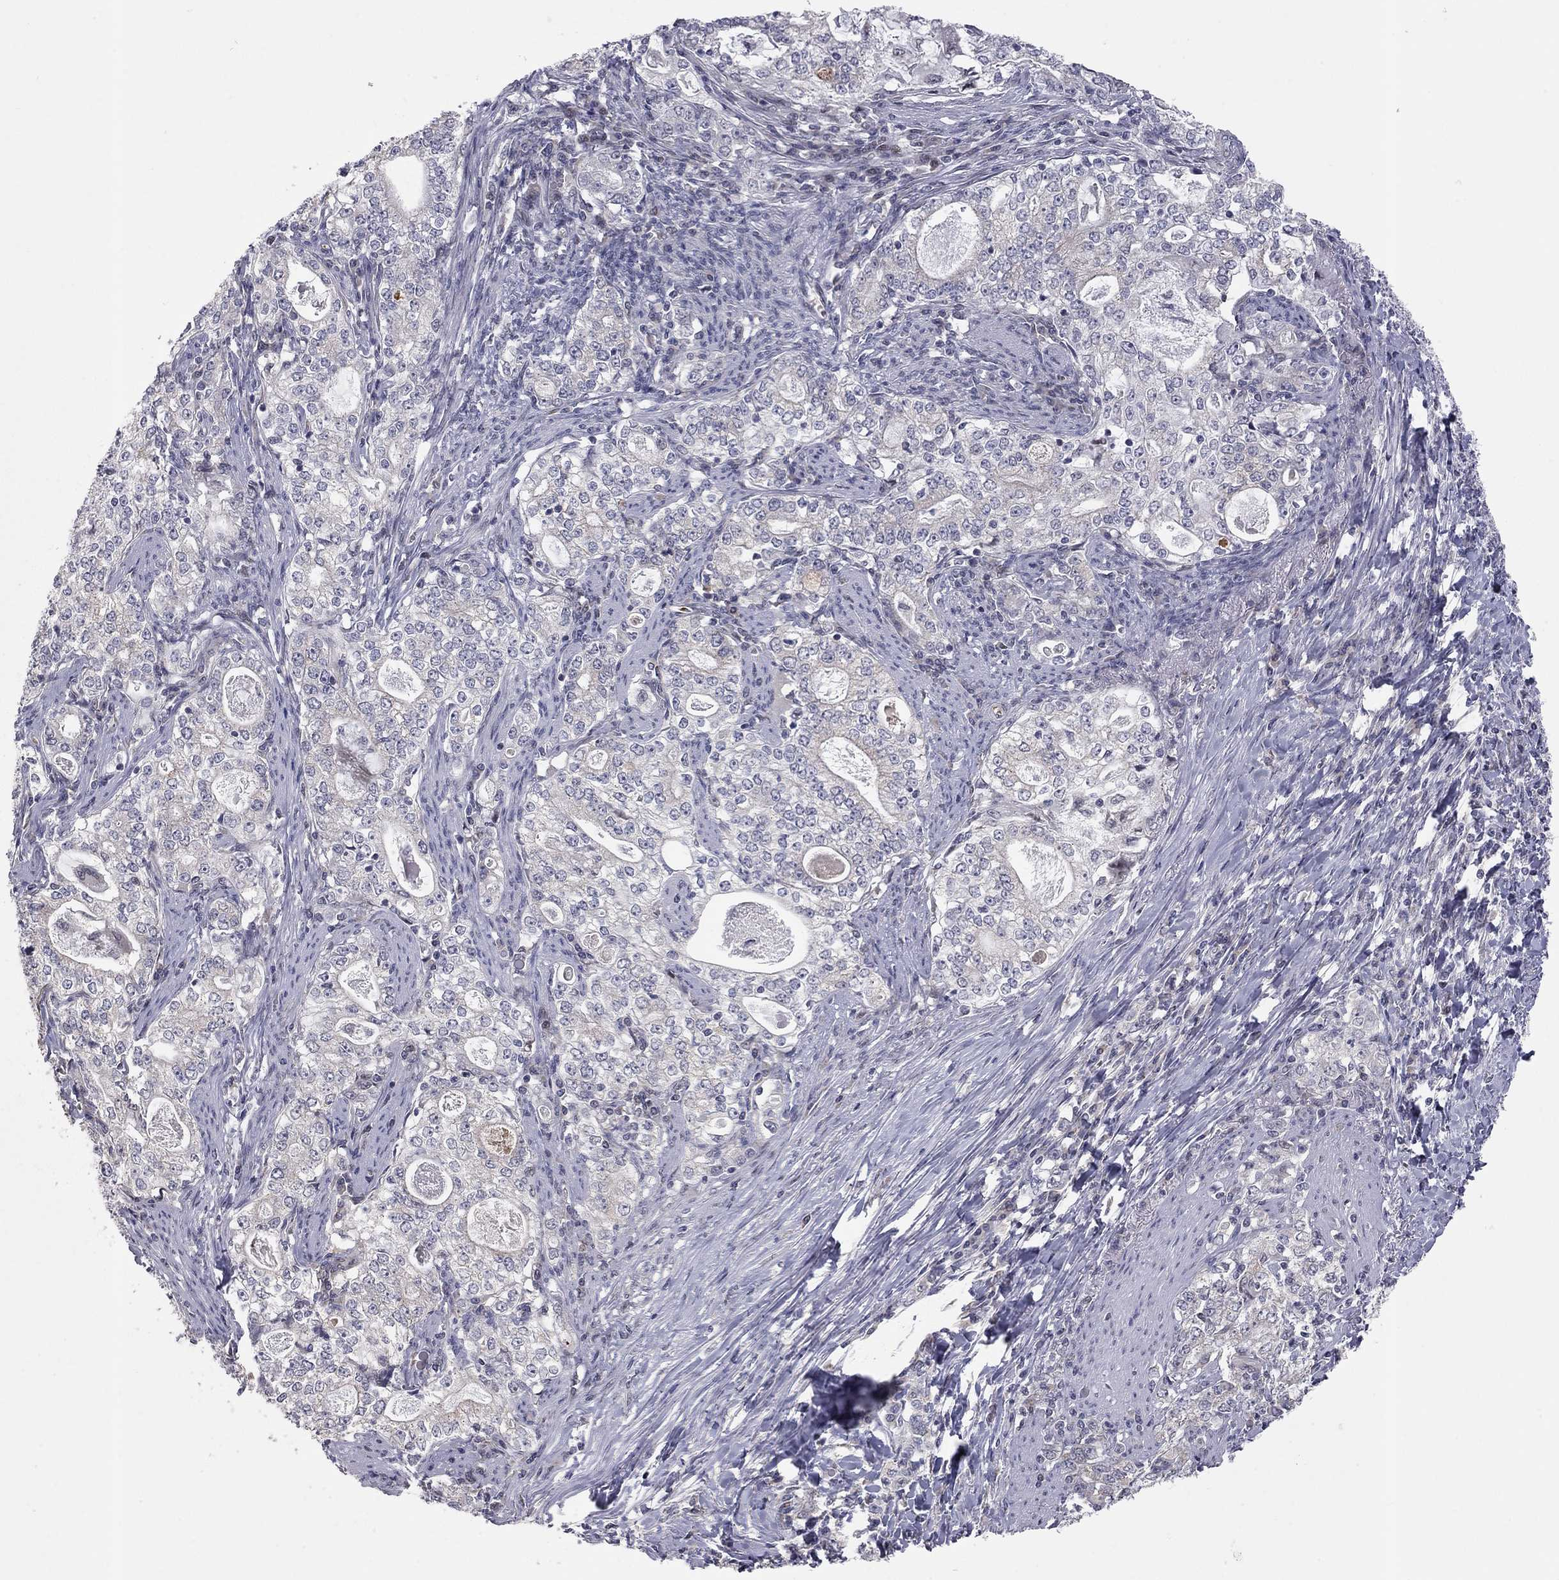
{"staining": {"intensity": "negative", "quantity": "none", "location": "none"}, "tissue": "stomach cancer", "cell_type": "Tumor cells", "image_type": "cancer", "snomed": [{"axis": "morphology", "description": "Adenocarcinoma, NOS"}, {"axis": "topography", "description": "Stomach, lower"}], "caption": "An image of human adenocarcinoma (stomach) is negative for staining in tumor cells. (DAB immunohistochemistry (IHC) with hematoxylin counter stain).", "gene": "MC3R", "patient": {"sex": "female", "age": 72}}